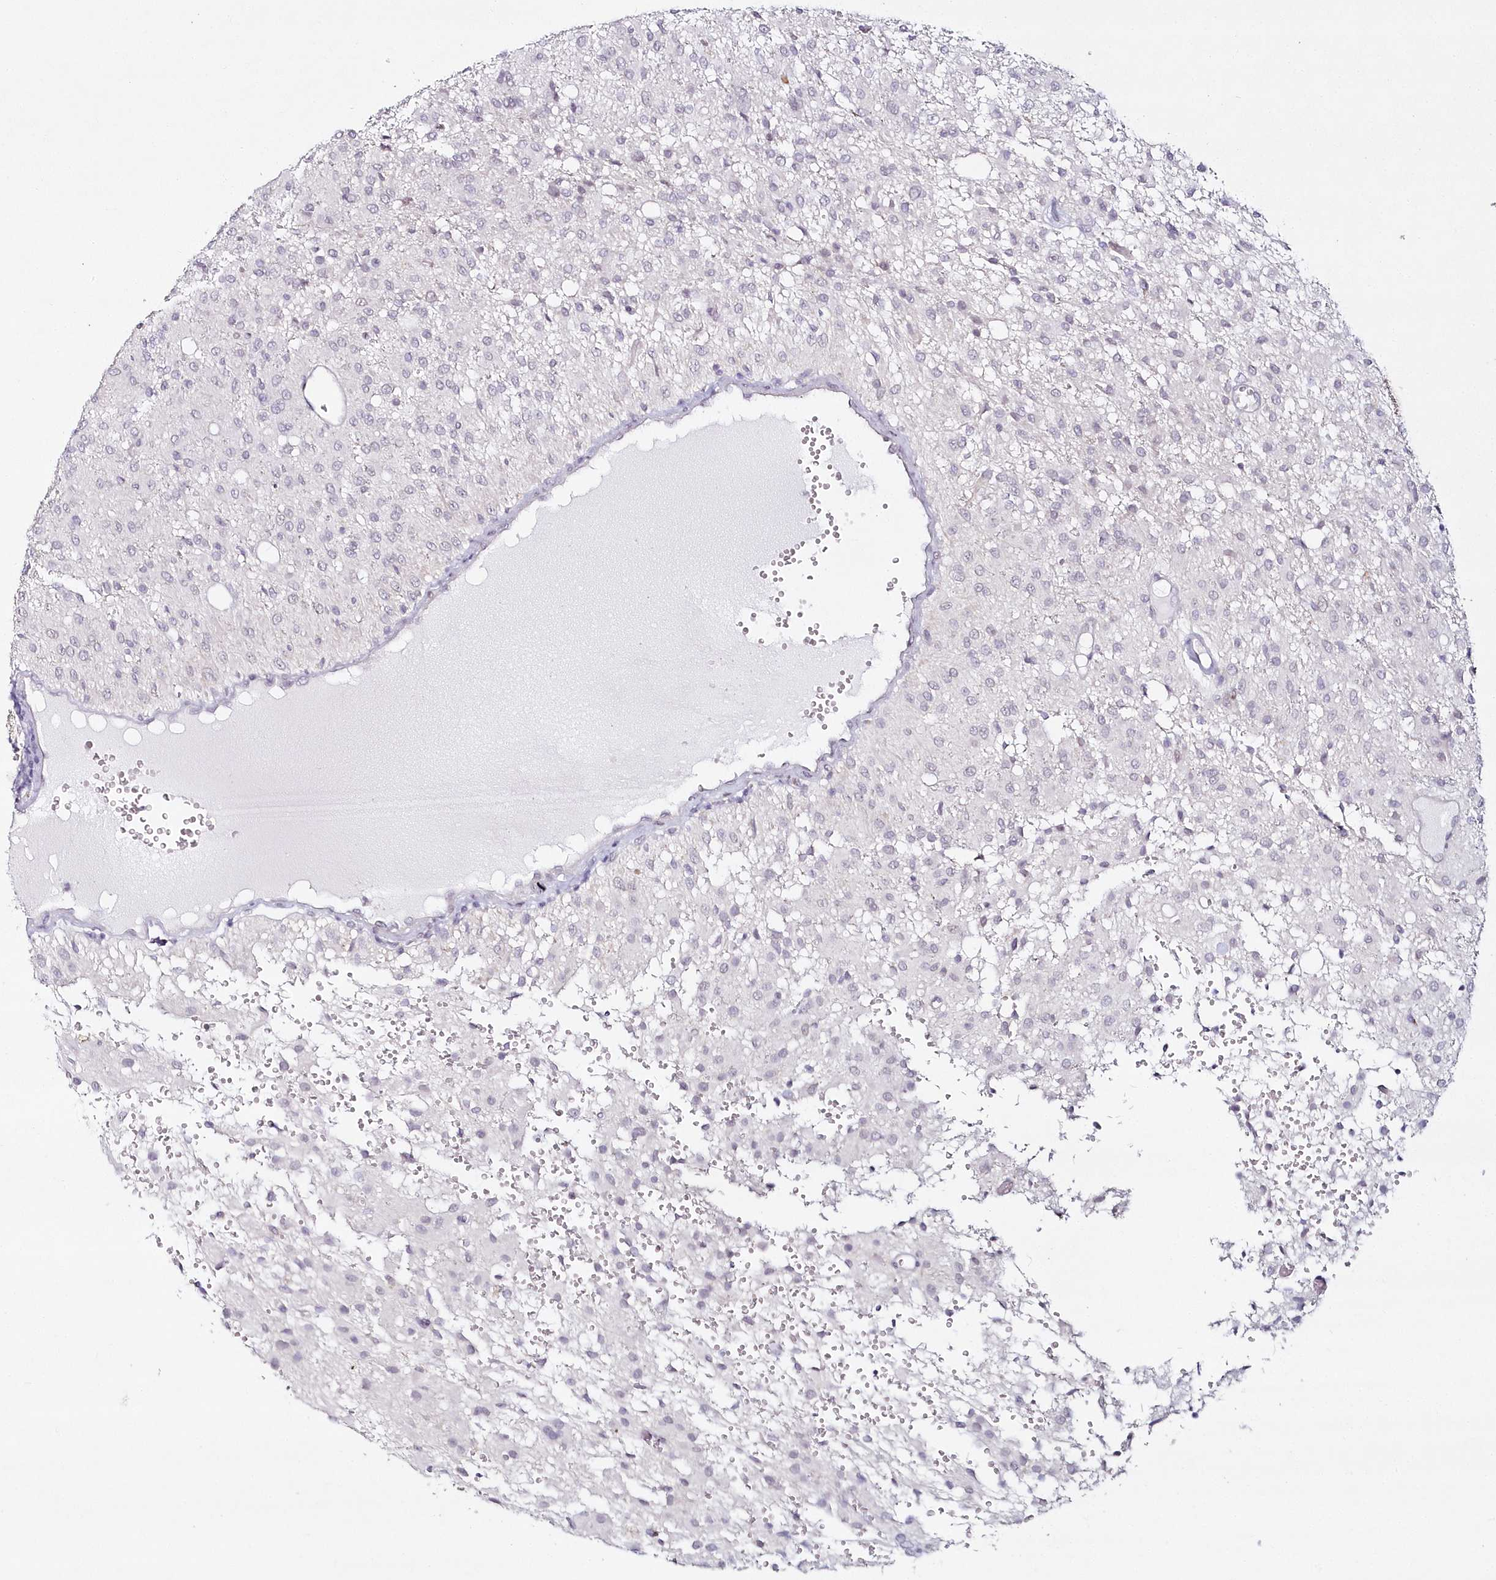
{"staining": {"intensity": "negative", "quantity": "none", "location": "none"}, "tissue": "glioma", "cell_type": "Tumor cells", "image_type": "cancer", "snomed": [{"axis": "morphology", "description": "Glioma, malignant, High grade"}, {"axis": "topography", "description": "Brain"}], "caption": "A high-resolution photomicrograph shows immunohistochemistry (IHC) staining of glioma, which exhibits no significant expression in tumor cells. (DAB IHC, high magnification).", "gene": "HYCC2", "patient": {"sex": "female", "age": 59}}